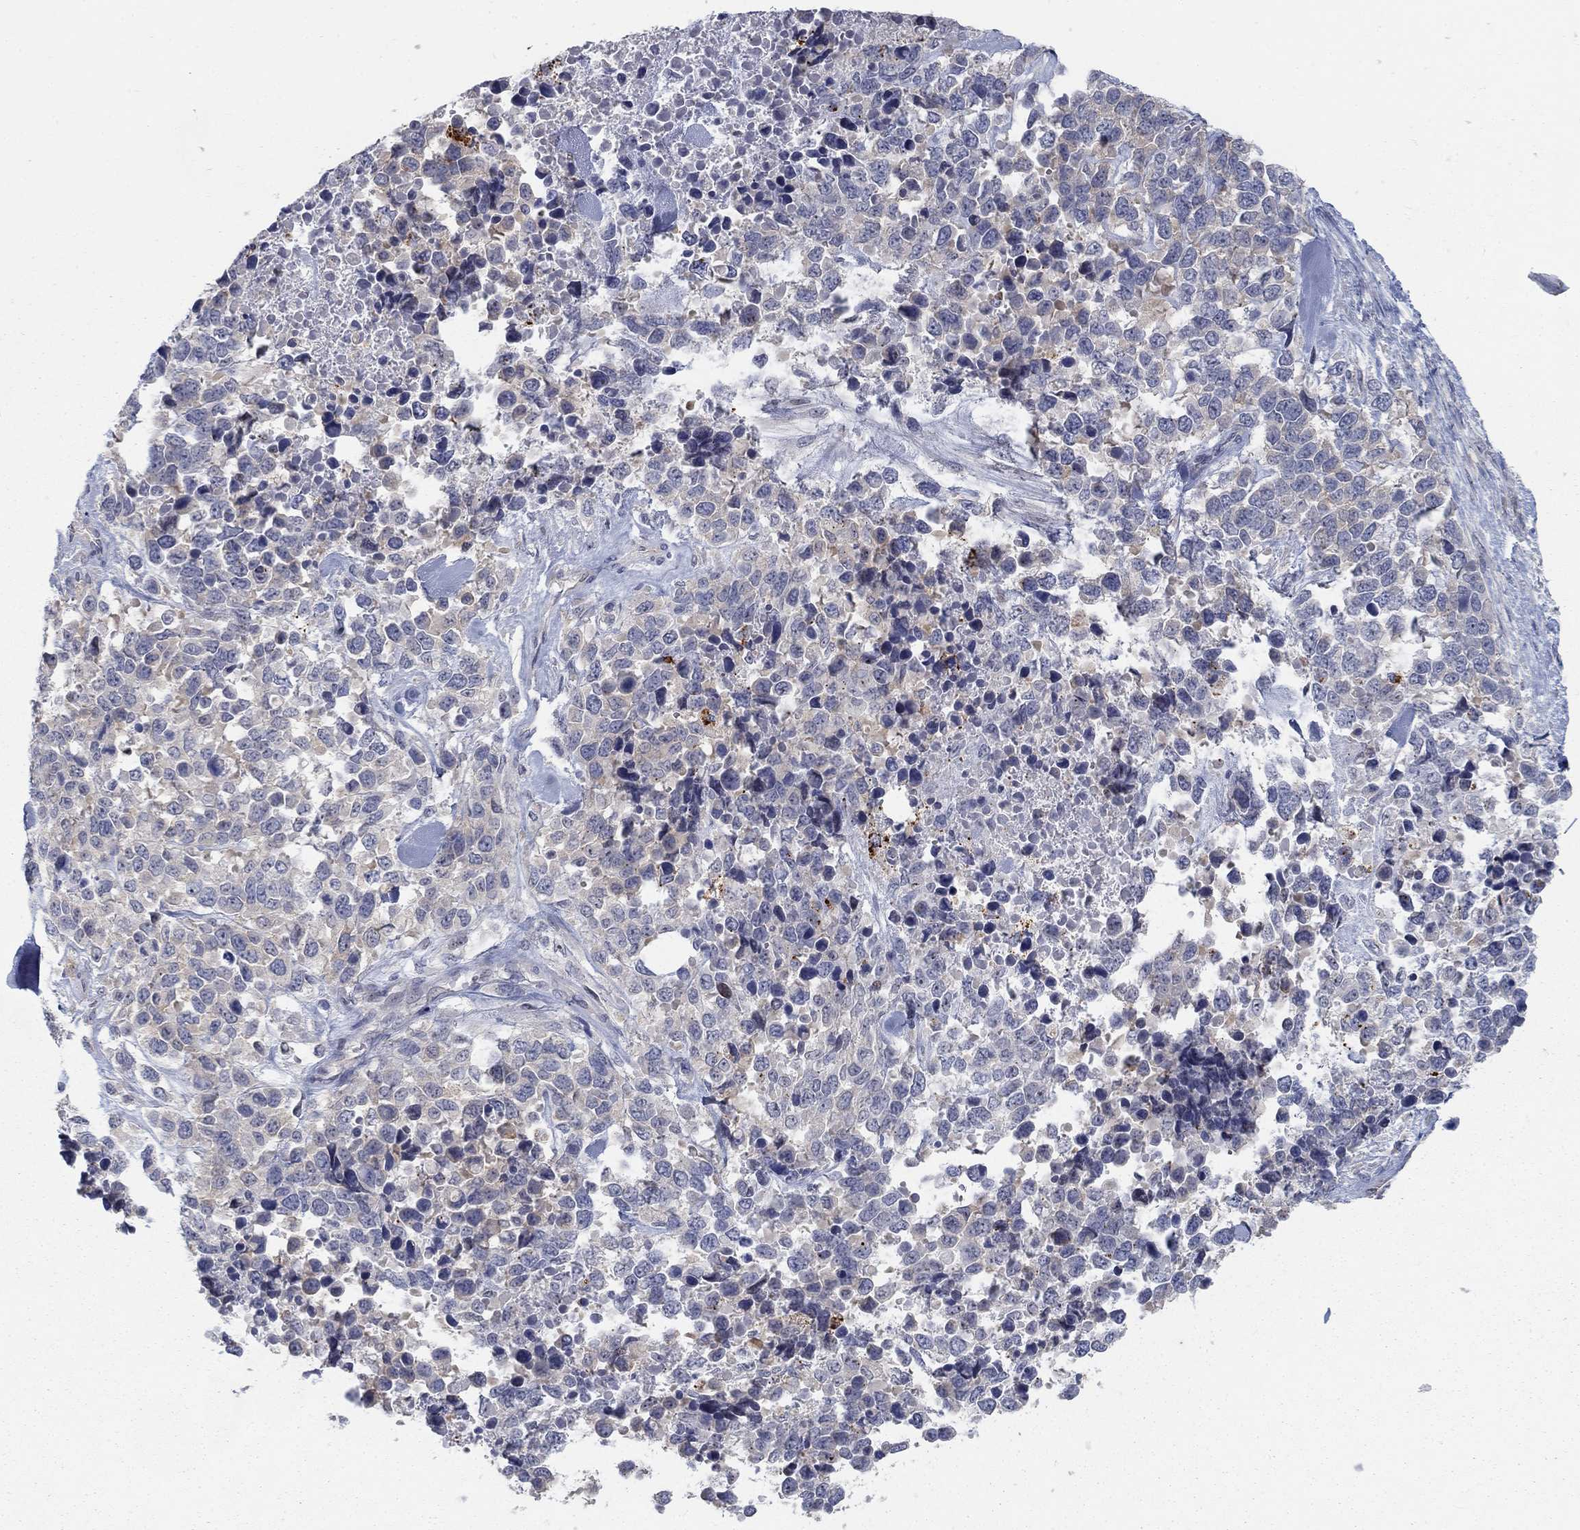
{"staining": {"intensity": "negative", "quantity": "none", "location": "none"}, "tissue": "melanoma", "cell_type": "Tumor cells", "image_type": "cancer", "snomed": [{"axis": "morphology", "description": "Malignant melanoma, Metastatic site"}, {"axis": "topography", "description": "Skin"}], "caption": "Human malignant melanoma (metastatic site) stained for a protein using immunohistochemistry (IHC) displays no staining in tumor cells.", "gene": "MTSS2", "patient": {"sex": "male", "age": 84}}